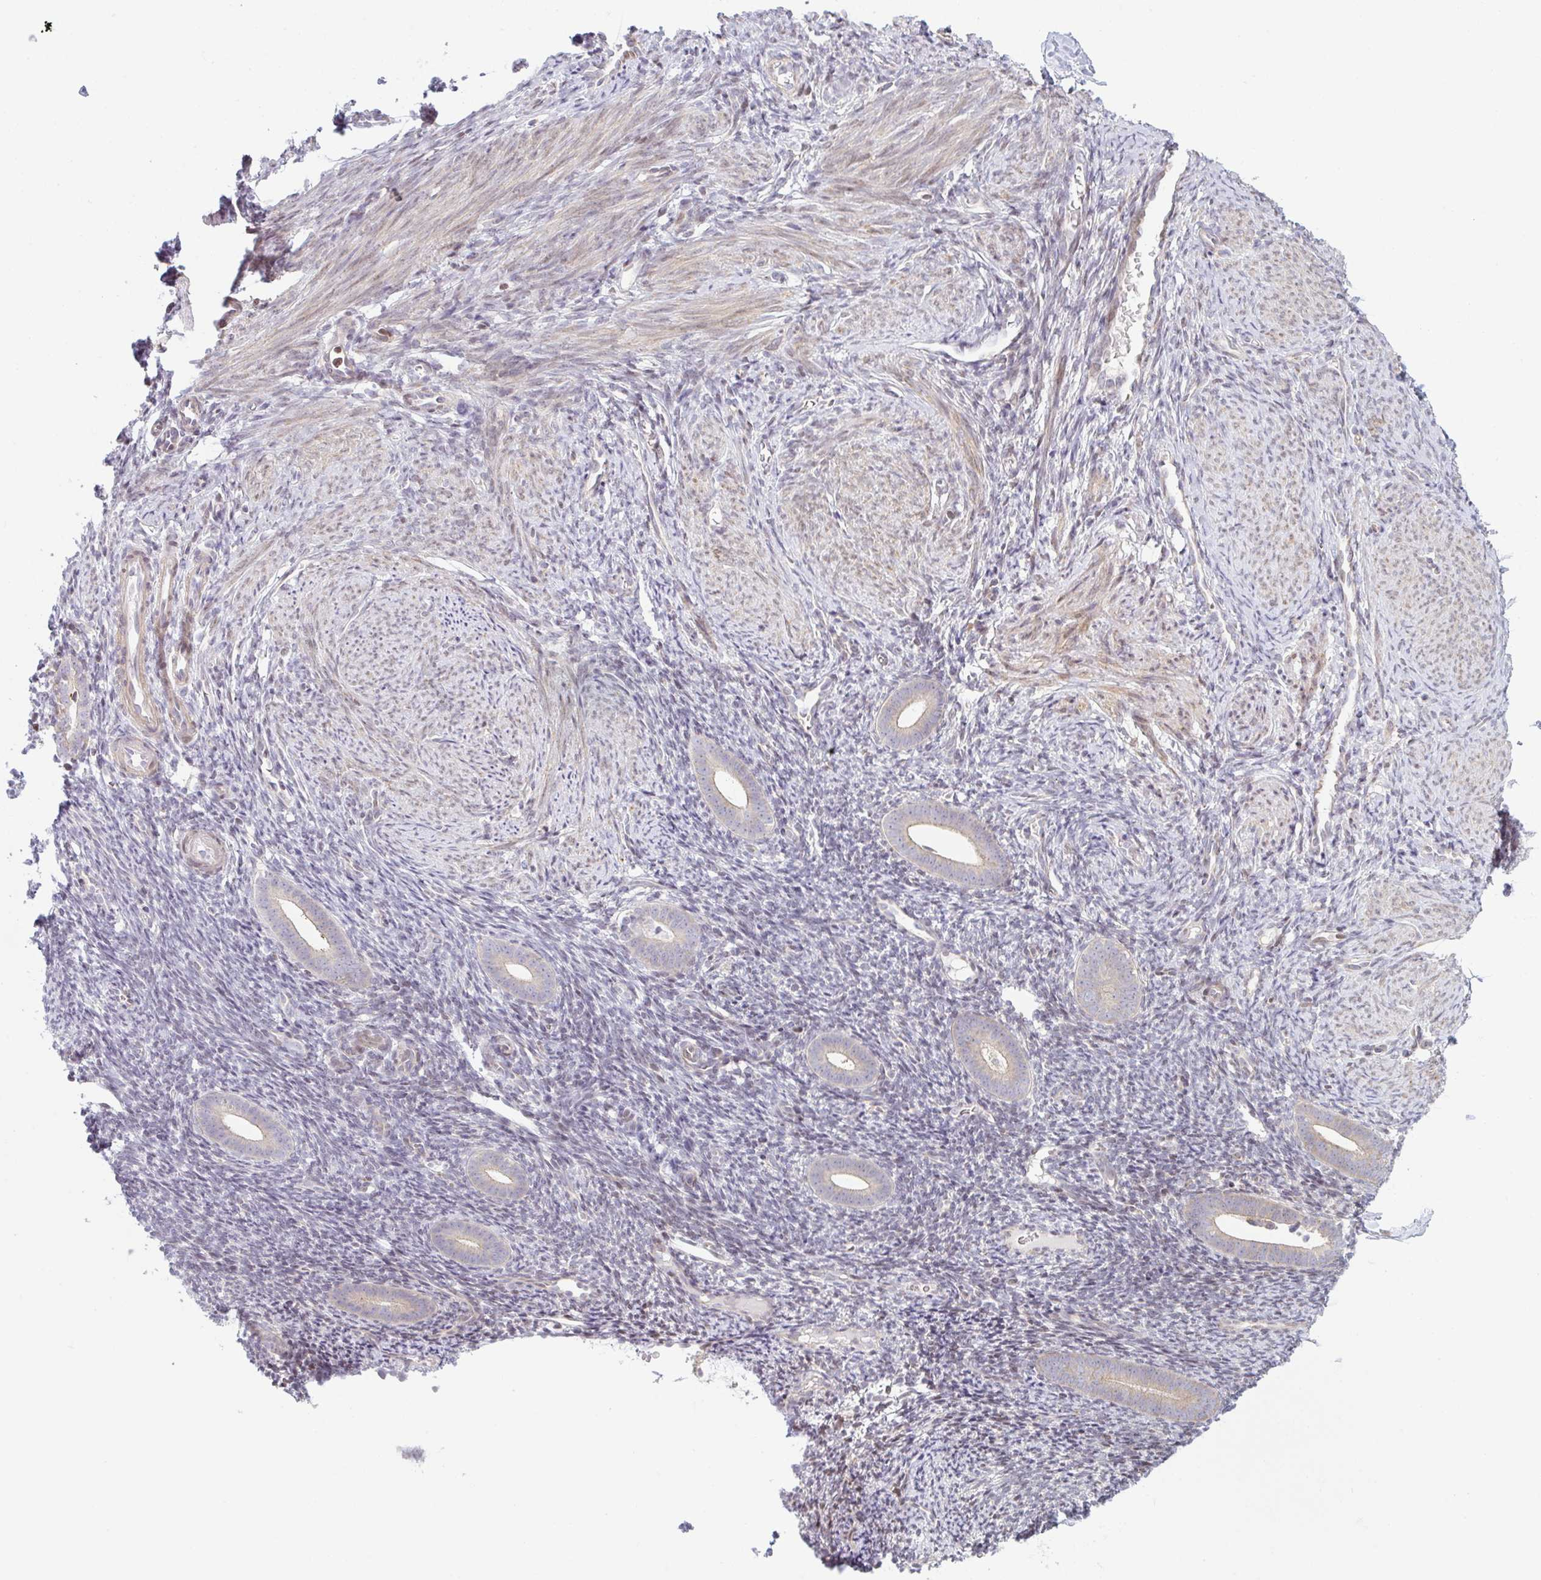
{"staining": {"intensity": "negative", "quantity": "none", "location": "none"}, "tissue": "endometrium", "cell_type": "Cells in endometrial stroma", "image_type": "normal", "snomed": [{"axis": "morphology", "description": "Normal tissue, NOS"}, {"axis": "topography", "description": "Endometrium"}], "caption": "Immunohistochemistry of unremarkable human endometrium exhibits no expression in cells in endometrial stroma.", "gene": "TMEM237", "patient": {"sex": "female", "age": 39}}